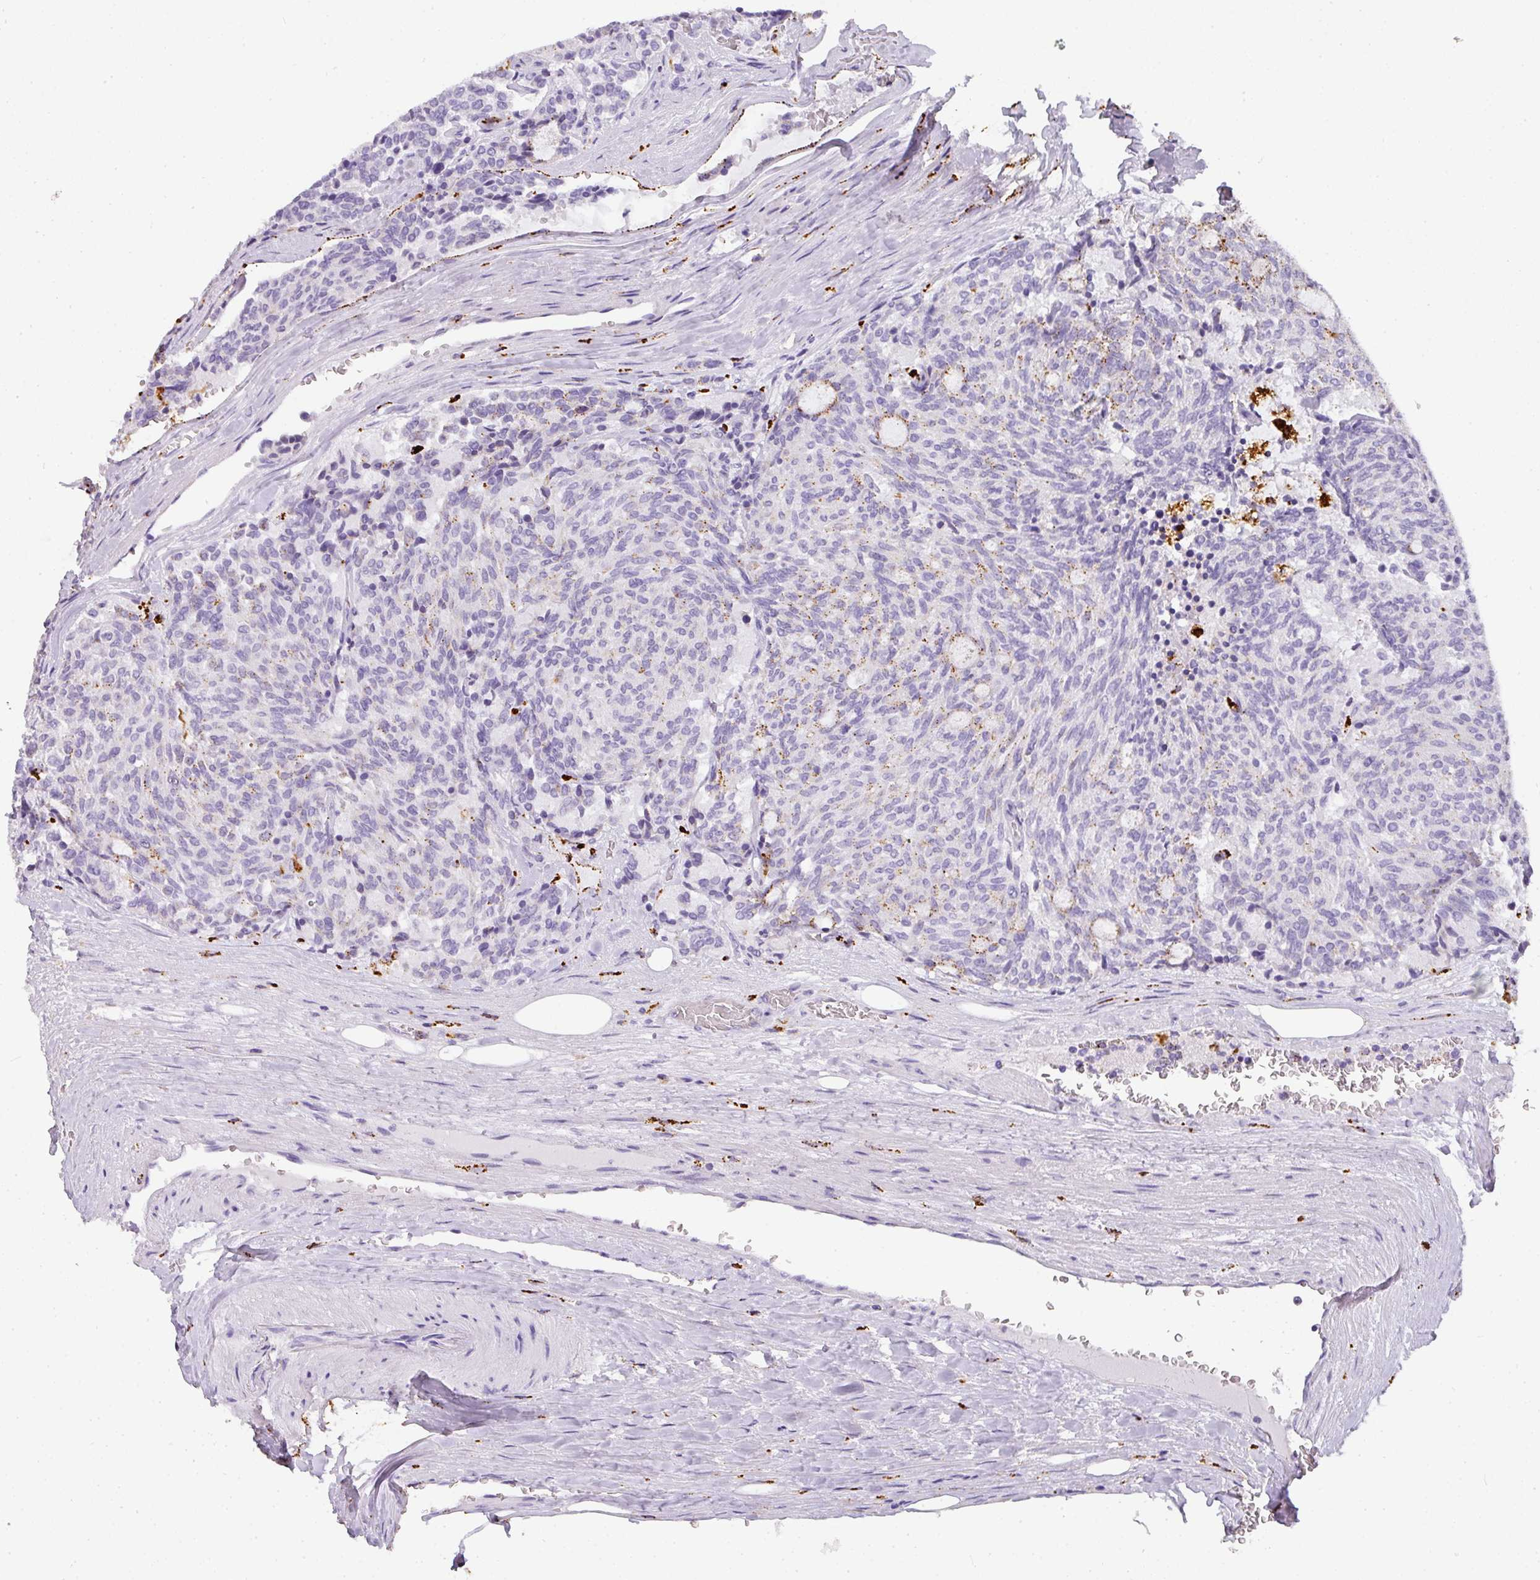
{"staining": {"intensity": "weak", "quantity": "<25%", "location": "cytoplasmic/membranous"}, "tissue": "carcinoid", "cell_type": "Tumor cells", "image_type": "cancer", "snomed": [{"axis": "morphology", "description": "Carcinoid, malignant, NOS"}, {"axis": "topography", "description": "Pancreas"}], "caption": "There is no significant expression in tumor cells of carcinoid.", "gene": "MMACHC", "patient": {"sex": "female", "age": 54}}